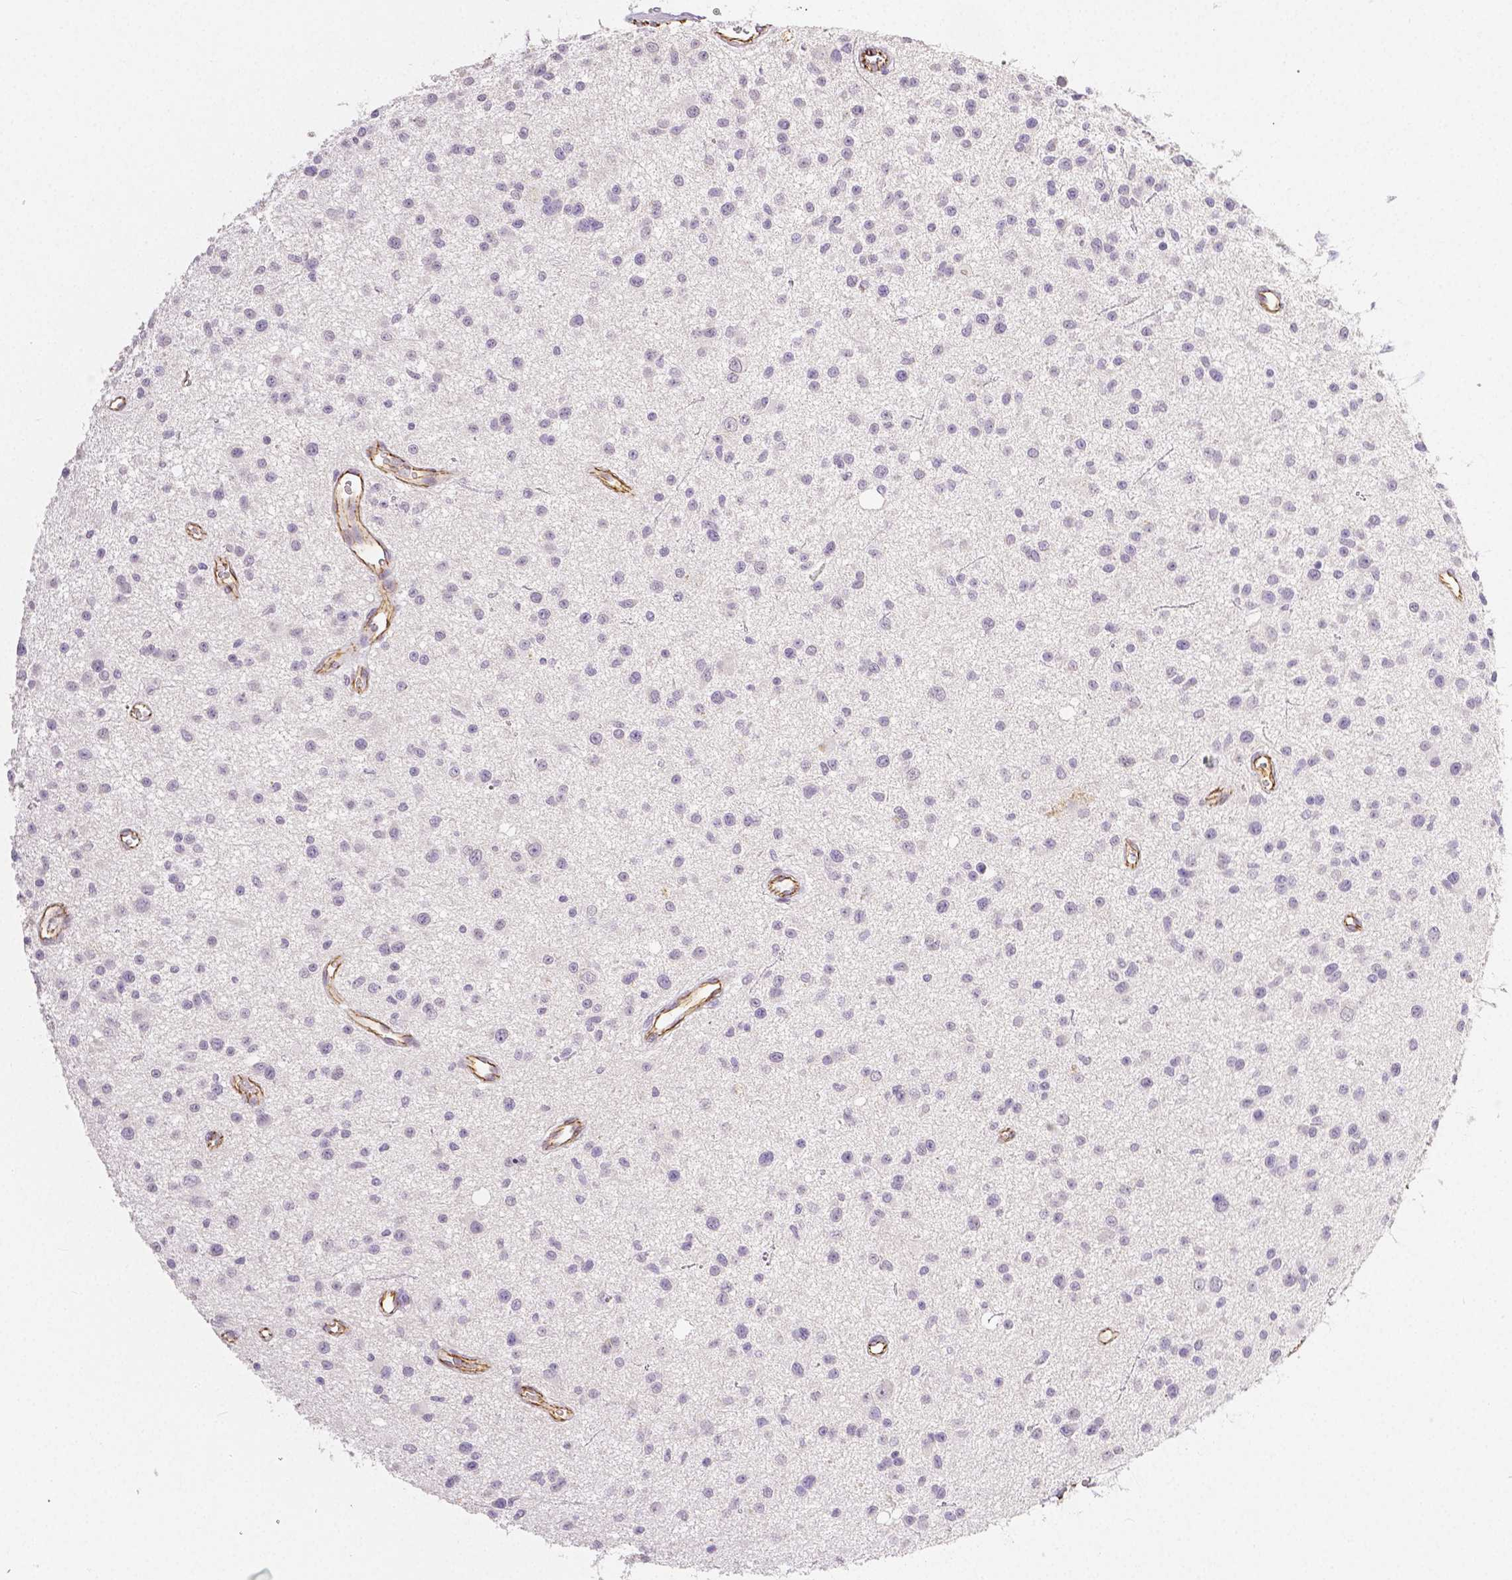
{"staining": {"intensity": "negative", "quantity": "none", "location": "none"}, "tissue": "glioma", "cell_type": "Tumor cells", "image_type": "cancer", "snomed": [{"axis": "morphology", "description": "Glioma, malignant, Low grade"}, {"axis": "topography", "description": "Brain"}], "caption": "Immunohistochemical staining of malignant glioma (low-grade) displays no significant positivity in tumor cells.", "gene": "OCLN", "patient": {"sex": "male", "age": 43}}